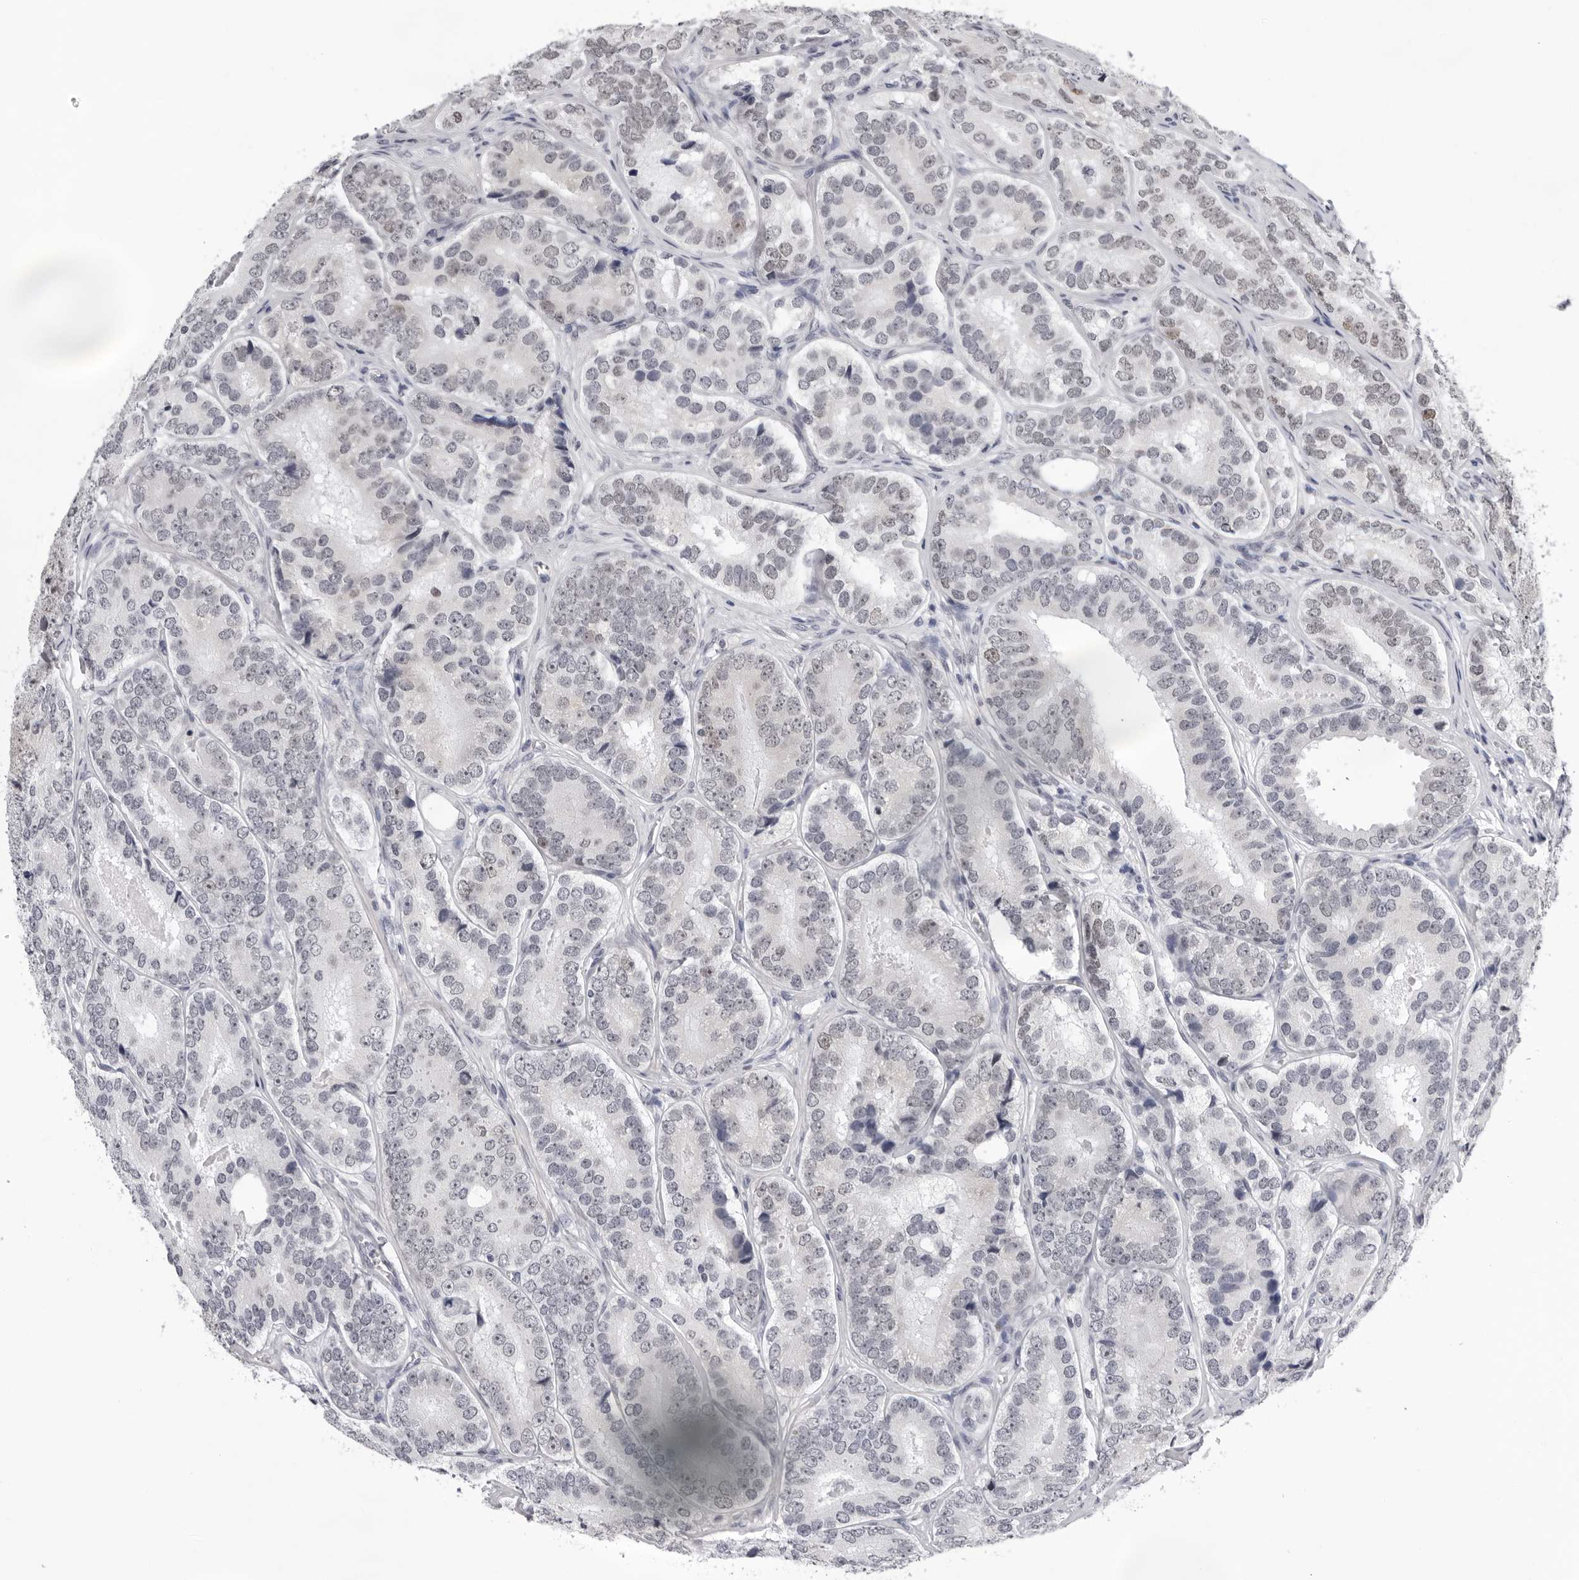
{"staining": {"intensity": "moderate", "quantity": "<25%", "location": "nuclear"}, "tissue": "prostate cancer", "cell_type": "Tumor cells", "image_type": "cancer", "snomed": [{"axis": "morphology", "description": "Adenocarcinoma, High grade"}, {"axis": "topography", "description": "Prostate"}], "caption": "Adenocarcinoma (high-grade) (prostate) stained with immunohistochemistry (IHC) demonstrates moderate nuclear staining in approximately <25% of tumor cells. (brown staining indicates protein expression, while blue staining denotes nuclei).", "gene": "USP1", "patient": {"sex": "male", "age": 56}}